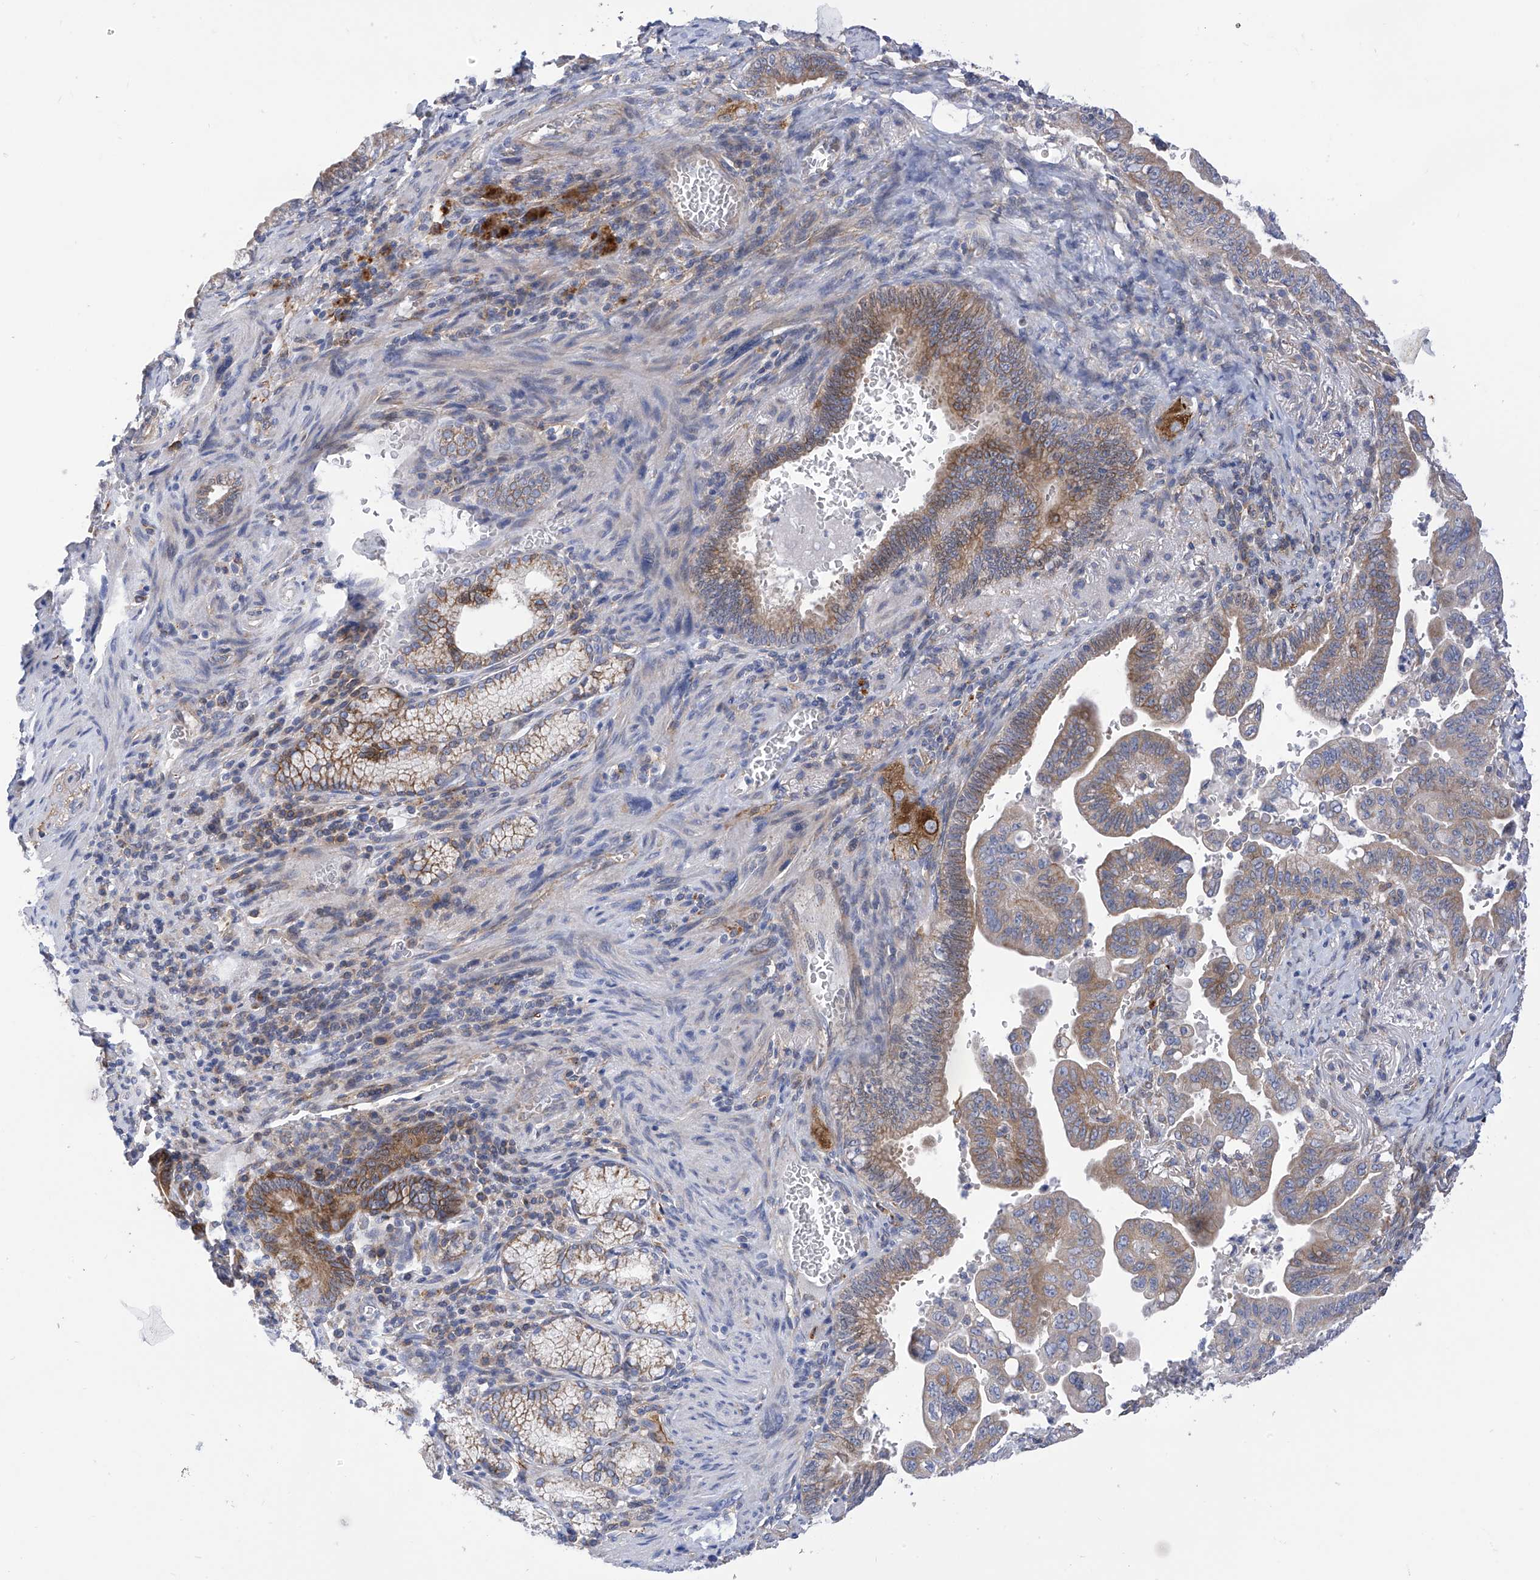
{"staining": {"intensity": "moderate", "quantity": ">75%", "location": "cytoplasmic/membranous"}, "tissue": "pancreatic cancer", "cell_type": "Tumor cells", "image_type": "cancer", "snomed": [{"axis": "morphology", "description": "Adenocarcinoma, NOS"}, {"axis": "topography", "description": "Pancreas"}], "caption": "The histopathology image demonstrates staining of pancreatic adenocarcinoma, revealing moderate cytoplasmic/membranous protein expression (brown color) within tumor cells.", "gene": "P2RX7", "patient": {"sex": "male", "age": 70}}